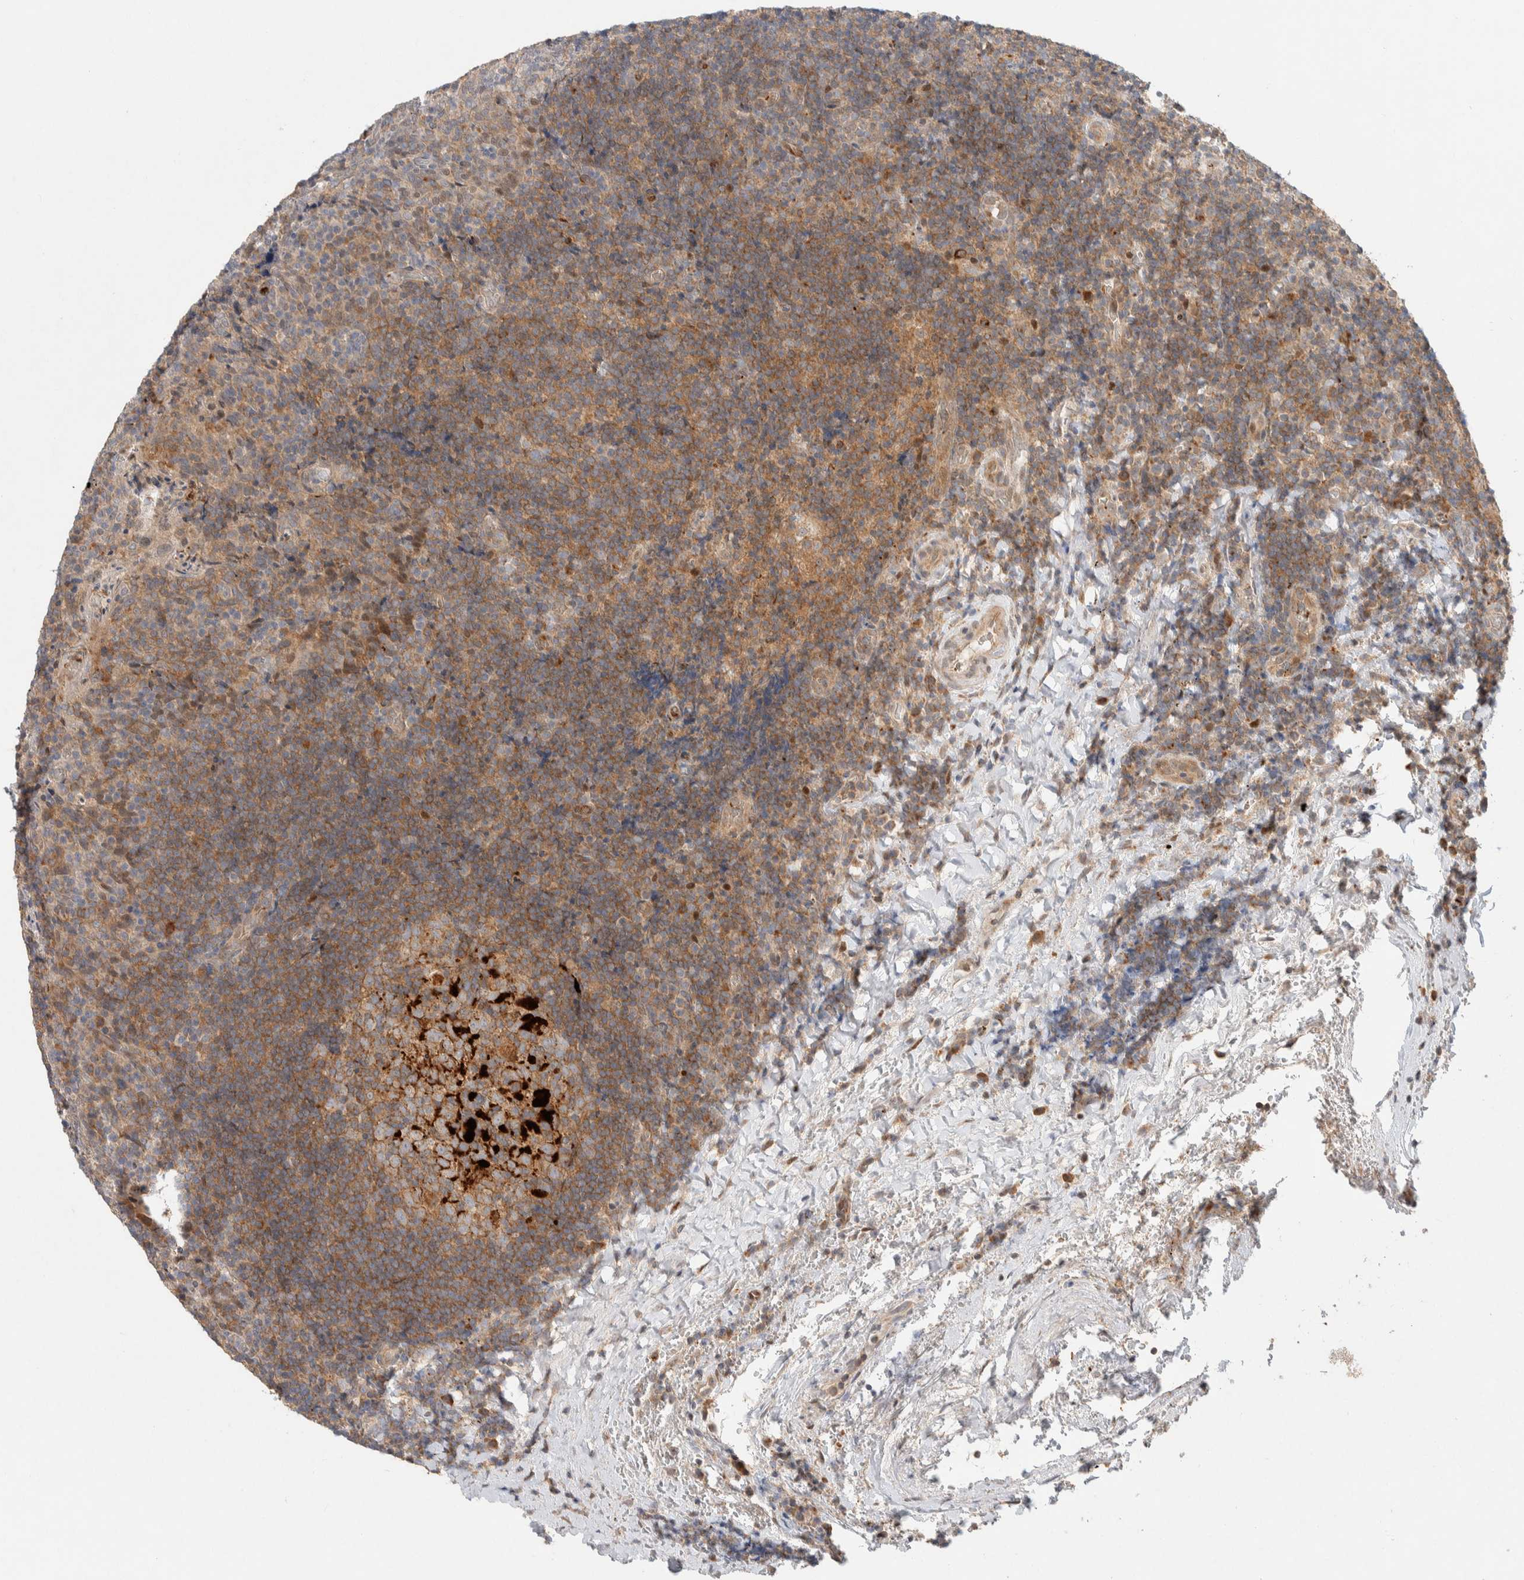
{"staining": {"intensity": "moderate", "quantity": ">75%", "location": "cytoplasmic/membranous"}, "tissue": "lymphoma", "cell_type": "Tumor cells", "image_type": "cancer", "snomed": [{"axis": "morphology", "description": "Malignant lymphoma, non-Hodgkin's type, High grade"}, {"axis": "topography", "description": "Tonsil"}], "caption": "The immunohistochemical stain highlights moderate cytoplasmic/membranous expression in tumor cells of lymphoma tissue.", "gene": "KIF9", "patient": {"sex": "female", "age": 36}}